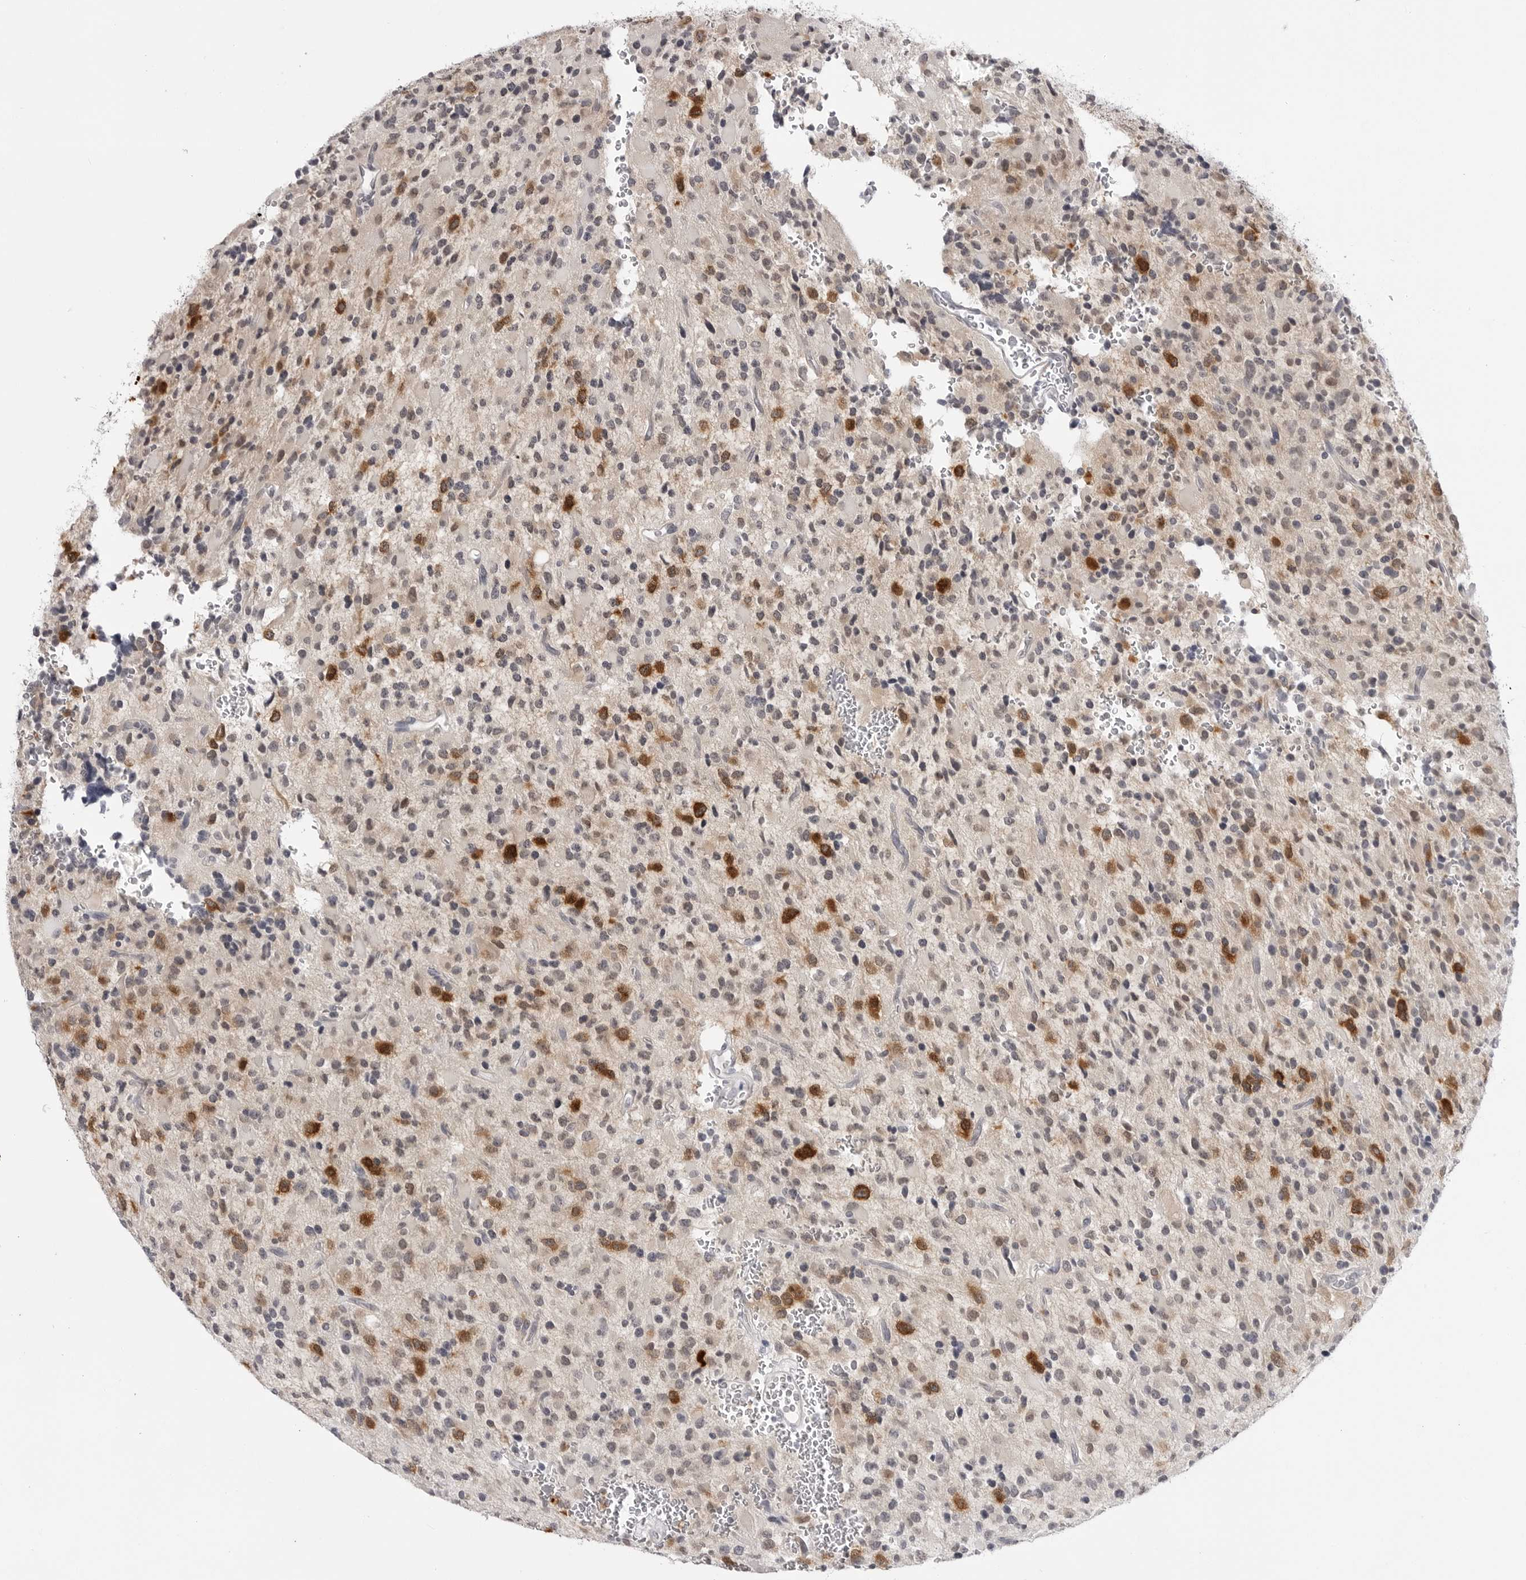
{"staining": {"intensity": "strong", "quantity": "<25%", "location": "cytoplasmic/membranous"}, "tissue": "glioma", "cell_type": "Tumor cells", "image_type": "cancer", "snomed": [{"axis": "morphology", "description": "Glioma, malignant, High grade"}, {"axis": "topography", "description": "Brain"}], "caption": "About <25% of tumor cells in glioma exhibit strong cytoplasmic/membranous protein staining as visualized by brown immunohistochemical staining.", "gene": "RRM1", "patient": {"sex": "male", "age": 34}}